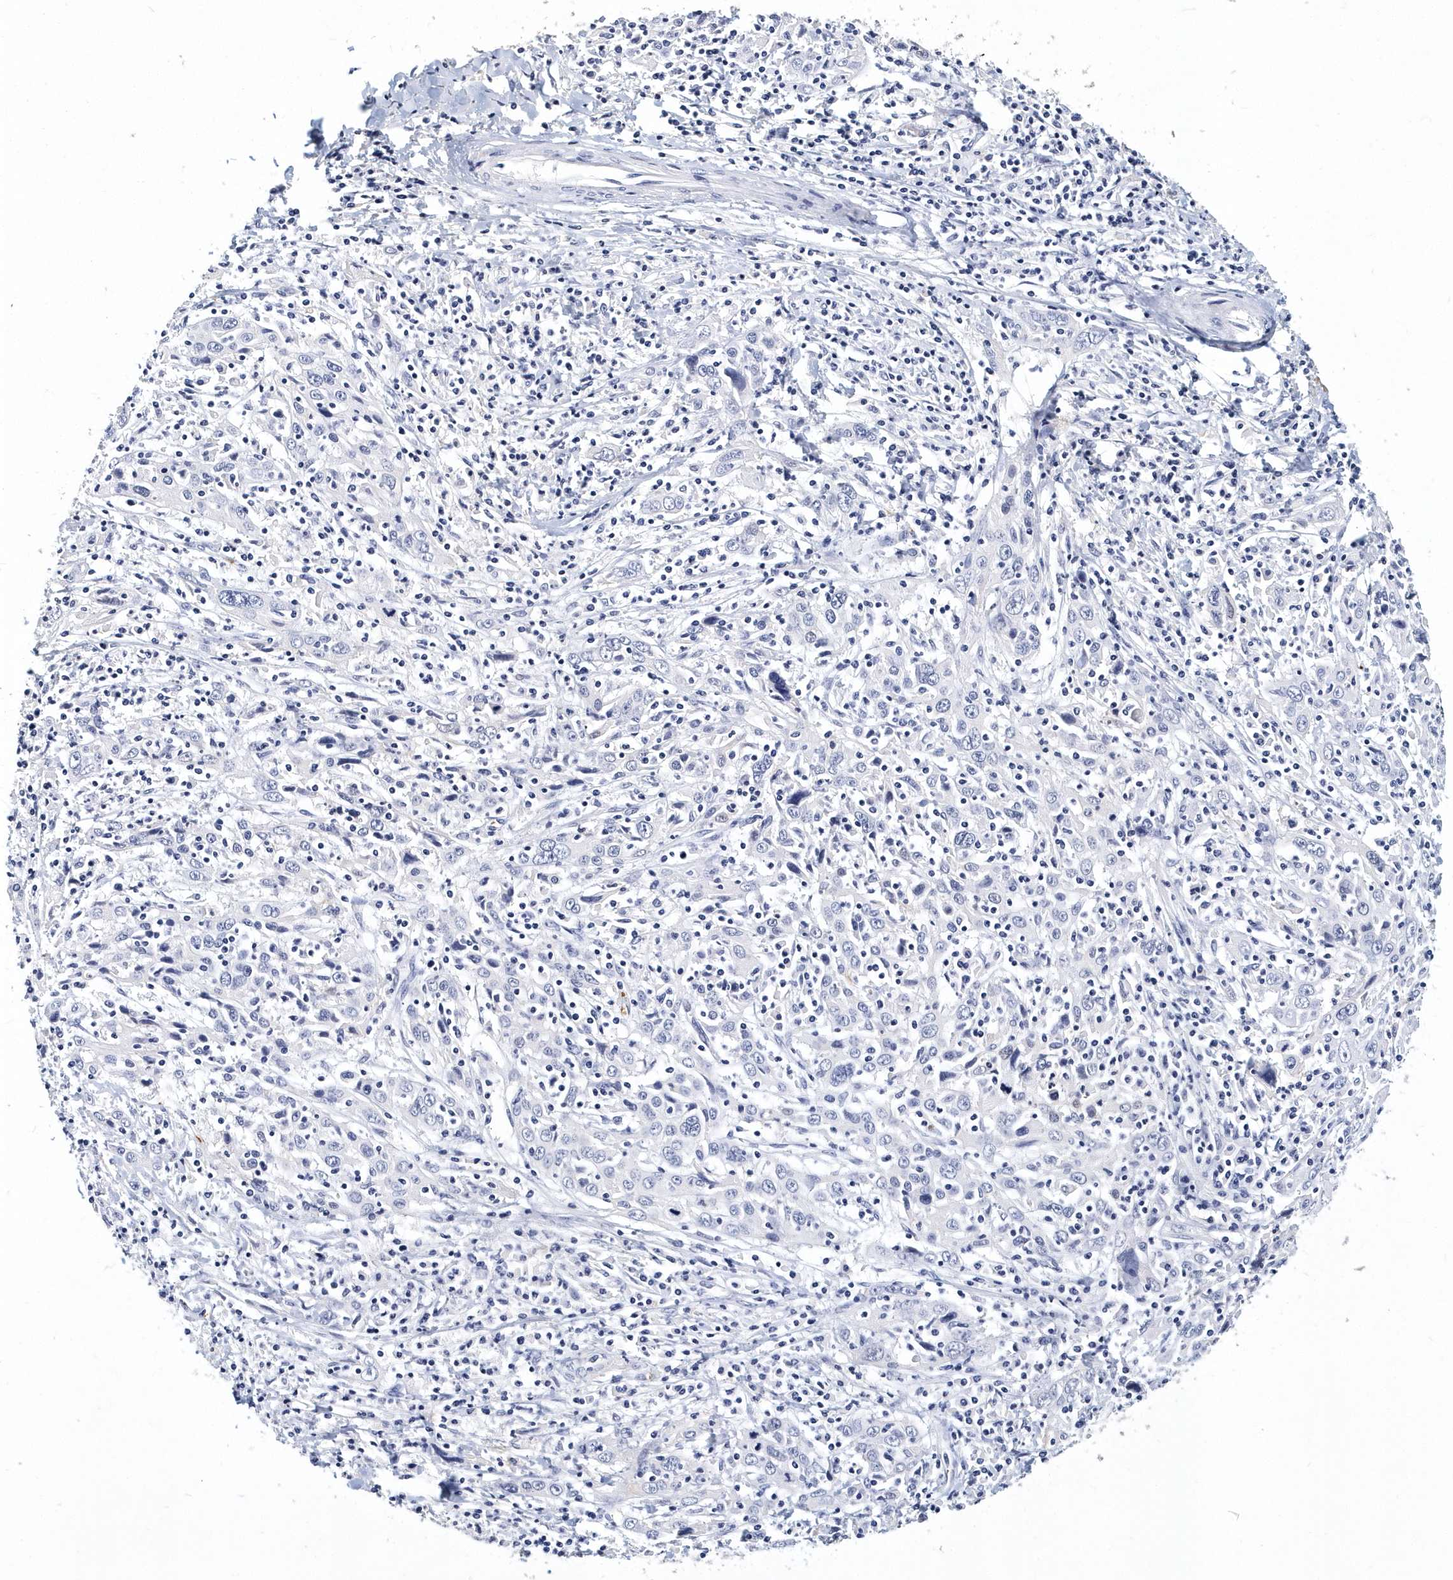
{"staining": {"intensity": "negative", "quantity": "none", "location": "none"}, "tissue": "cervical cancer", "cell_type": "Tumor cells", "image_type": "cancer", "snomed": [{"axis": "morphology", "description": "Squamous cell carcinoma, NOS"}, {"axis": "topography", "description": "Cervix"}], "caption": "IHC of human squamous cell carcinoma (cervical) exhibits no positivity in tumor cells.", "gene": "ITGA2B", "patient": {"sex": "female", "age": 46}}